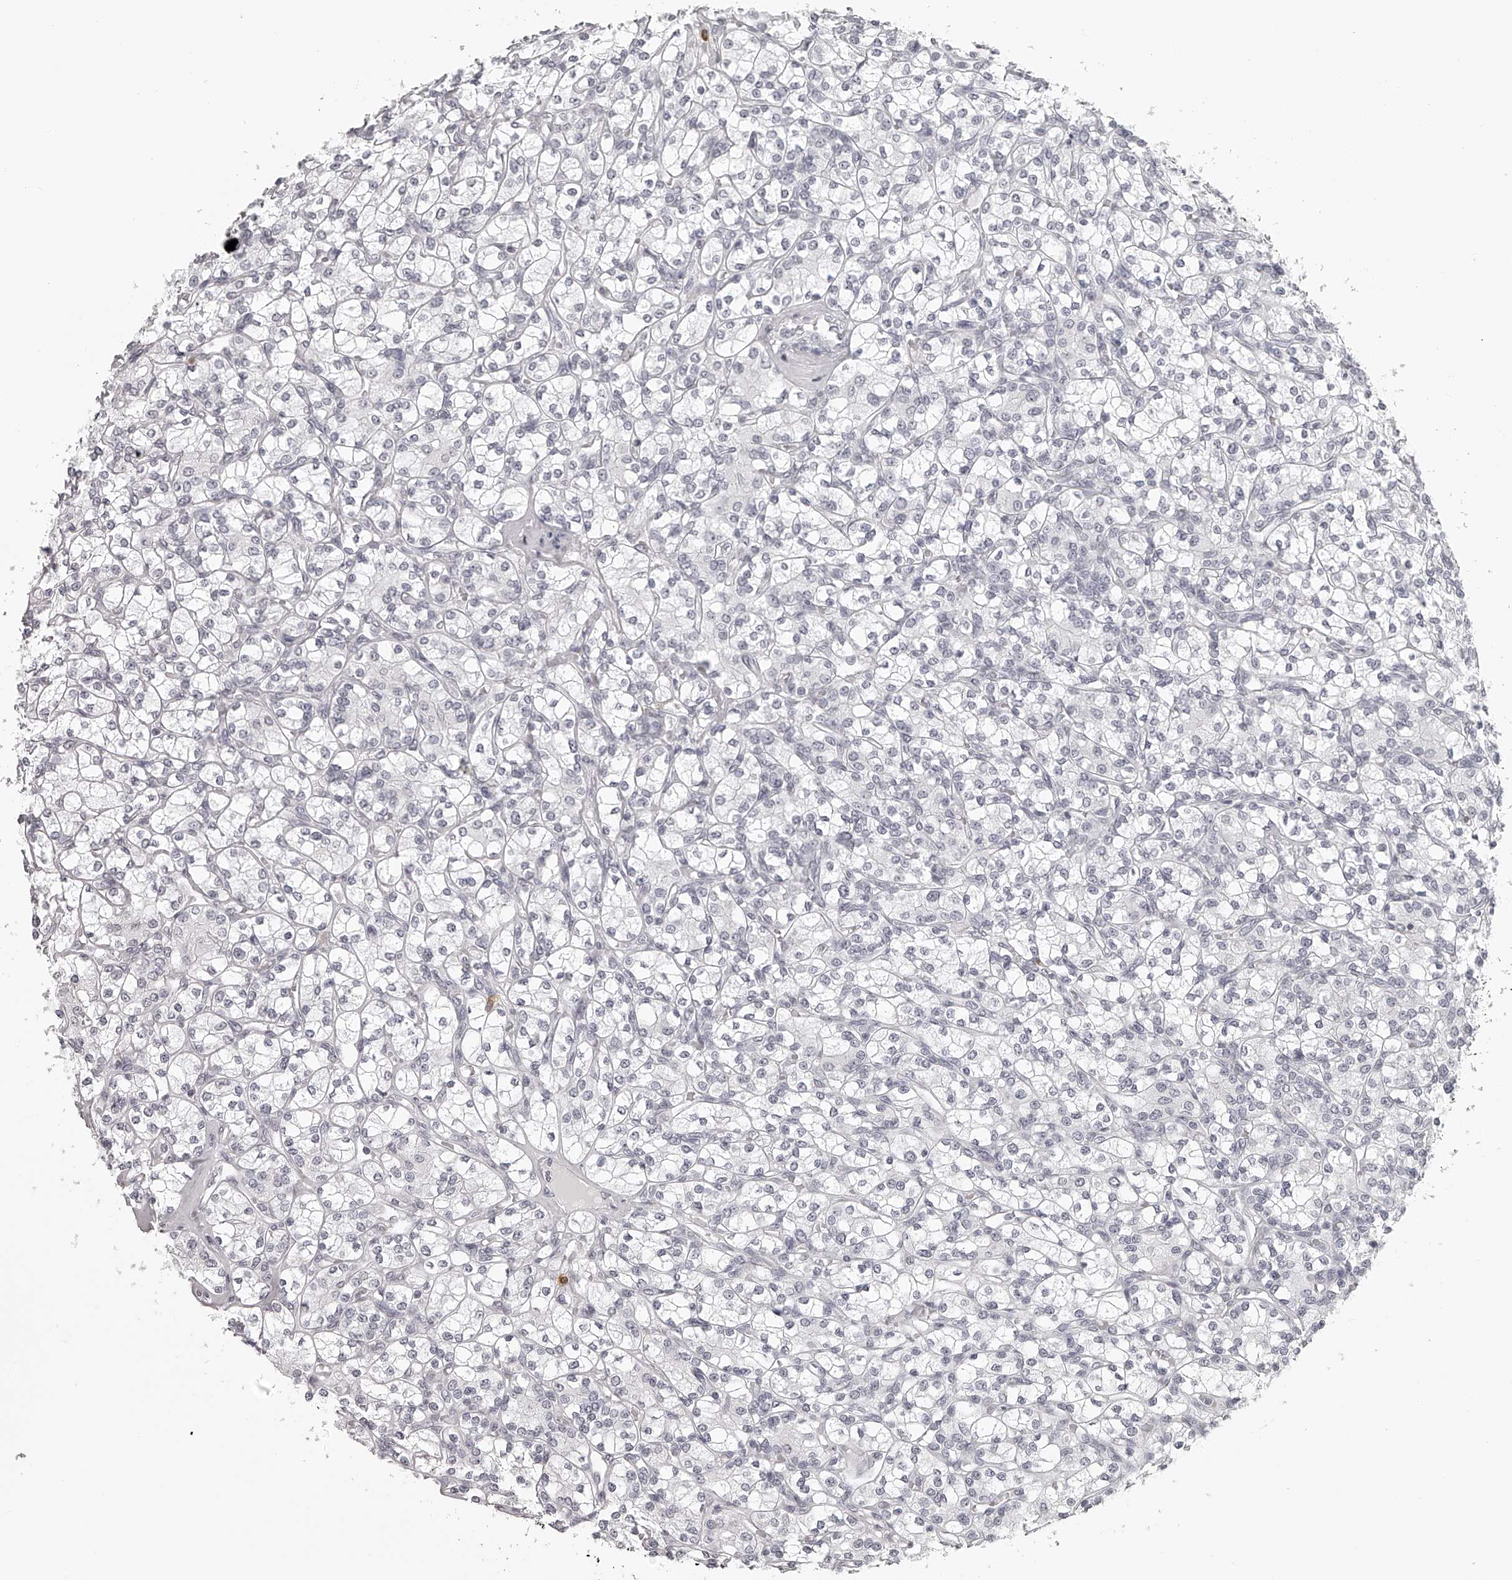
{"staining": {"intensity": "negative", "quantity": "none", "location": "none"}, "tissue": "renal cancer", "cell_type": "Tumor cells", "image_type": "cancer", "snomed": [{"axis": "morphology", "description": "Adenocarcinoma, NOS"}, {"axis": "topography", "description": "Kidney"}], "caption": "Immunohistochemistry (IHC) of human renal cancer (adenocarcinoma) exhibits no expression in tumor cells. Brightfield microscopy of immunohistochemistry (IHC) stained with DAB (3,3'-diaminobenzidine) (brown) and hematoxylin (blue), captured at high magnification.", "gene": "SEC11C", "patient": {"sex": "male", "age": 77}}